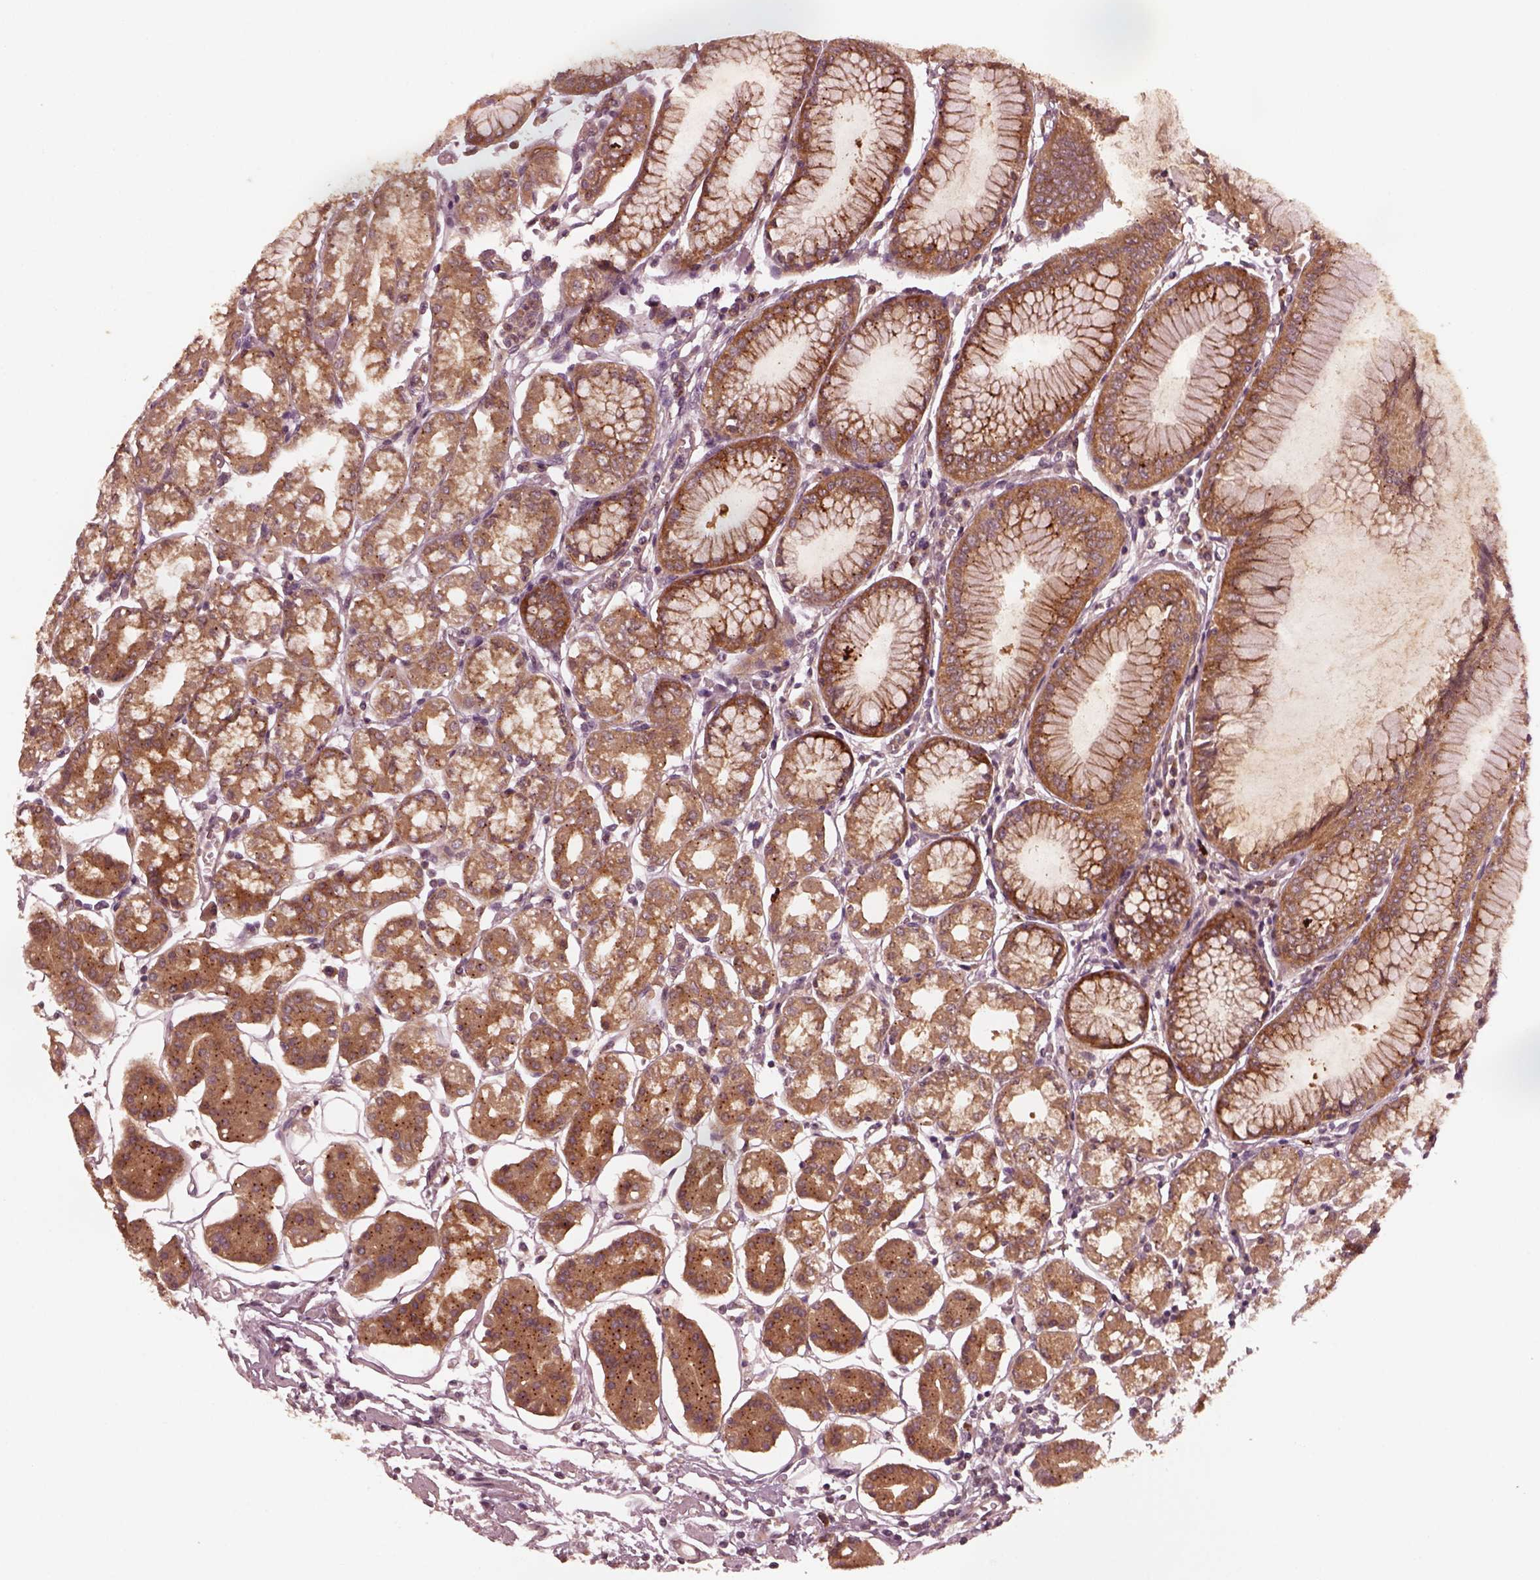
{"staining": {"intensity": "moderate", "quantity": ">75%", "location": "cytoplasmic/membranous"}, "tissue": "stomach", "cell_type": "Glandular cells", "image_type": "normal", "snomed": [{"axis": "morphology", "description": "Normal tissue, NOS"}, {"axis": "topography", "description": "Skeletal muscle"}, {"axis": "topography", "description": "Stomach"}], "caption": "Protein staining of benign stomach reveals moderate cytoplasmic/membranous positivity in approximately >75% of glandular cells. The staining was performed using DAB (3,3'-diaminobenzidine) to visualize the protein expression in brown, while the nuclei were stained in blue with hematoxylin (Magnification: 20x).", "gene": "FAF2", "patient": {"sex": "female", "age": 57}}